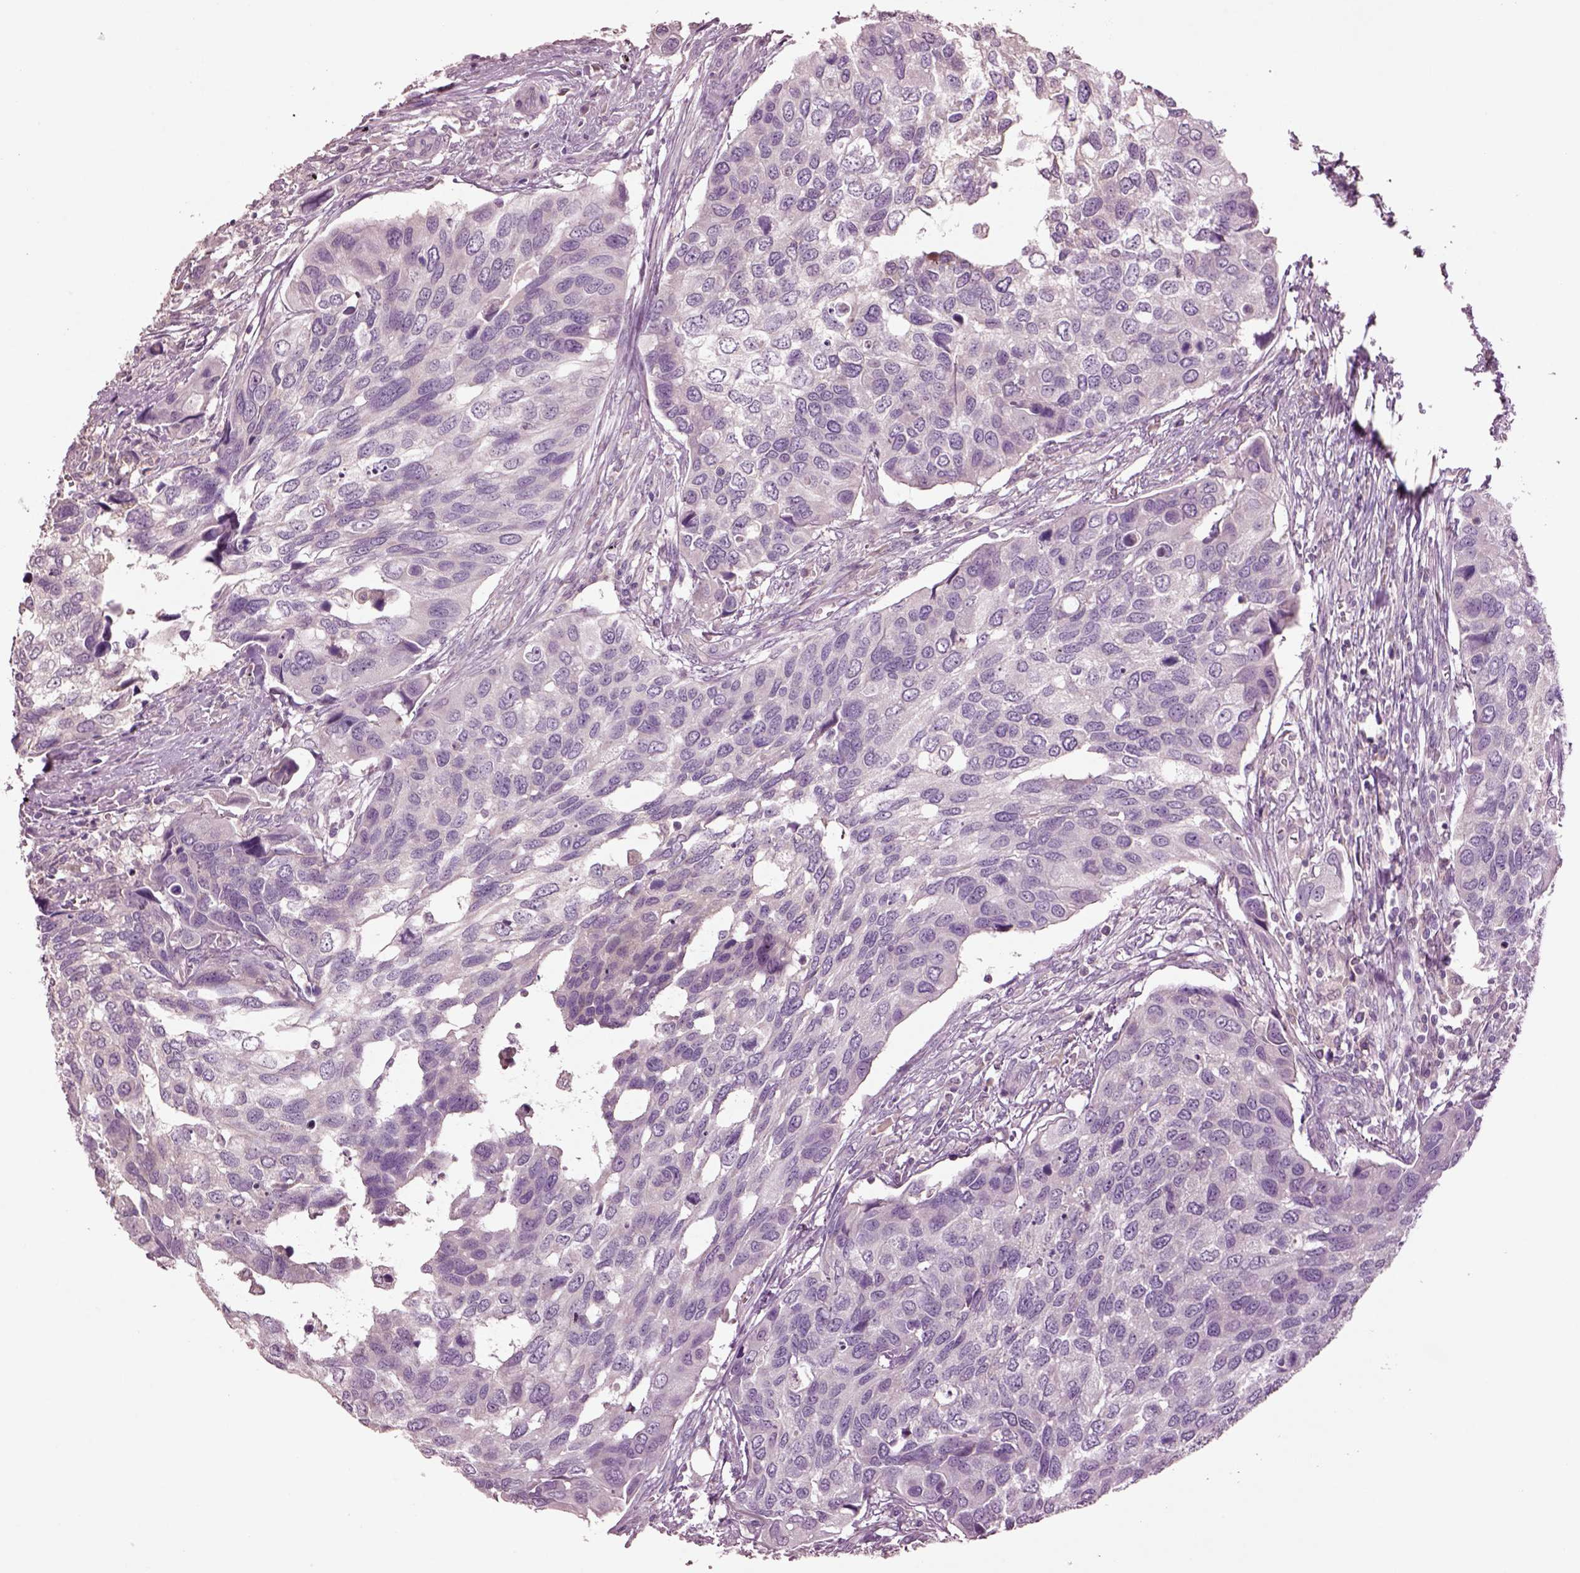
{"staining": {"intensity": "negative", "quantity": "none", "location": "none"}, "tissue": "urothelial cancer", "cell_type": "Tumor cells", "image_type": "cancer", "snomed": [{"axis": "morphology", "description": "Urothelial carcinoma, High grade"}, {"axis": "topography", "description": "Urinary bladder"}], "caption": "IHC photomicrograph of neoplastic tissue: urothelial cancer stained with DAB shows no significant protein positivity in tumor cells.", "gene": "CLPSL1", "patient": {"sex": "male", "age": 60}}